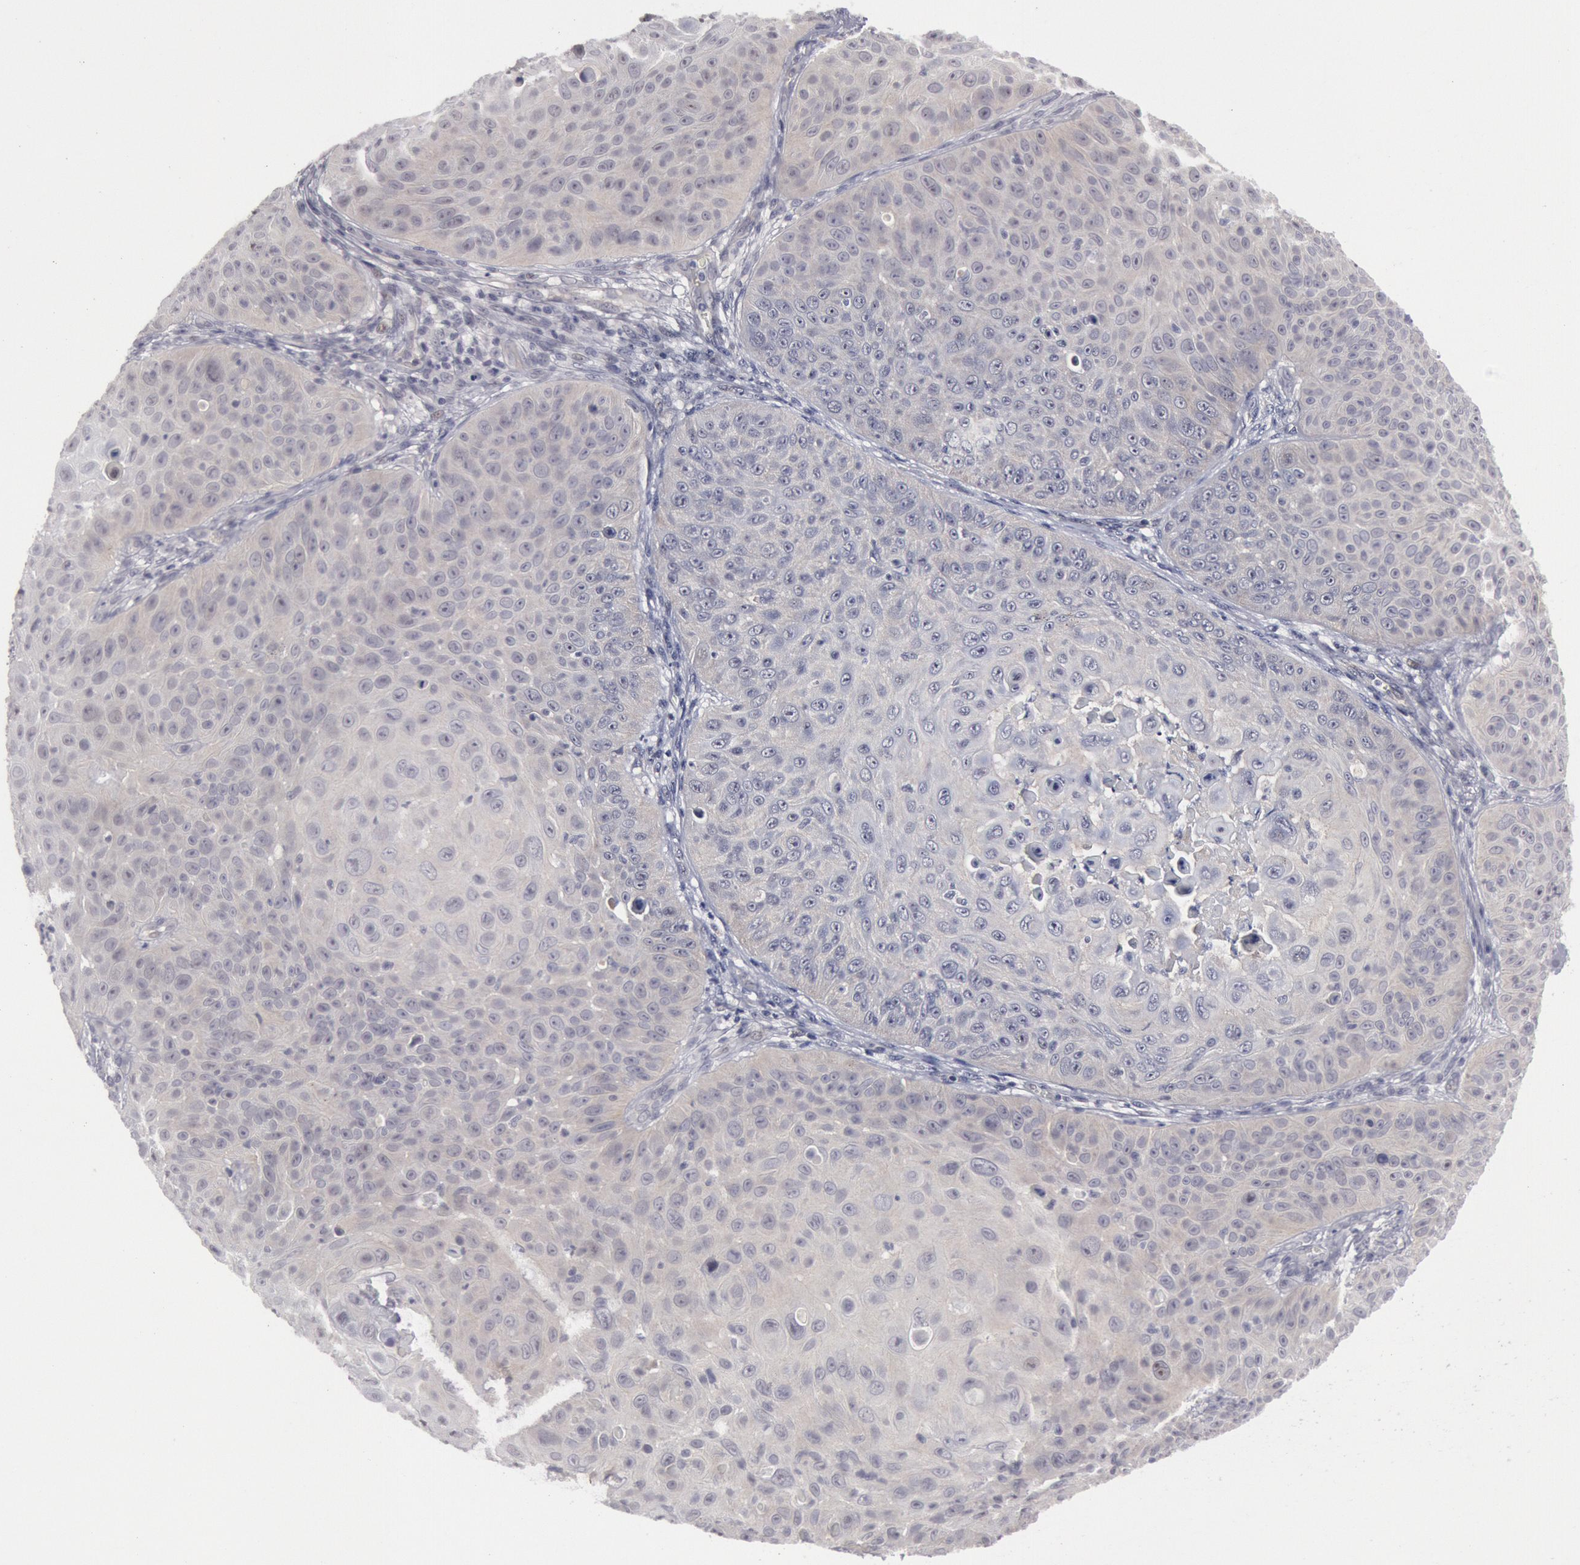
{"staining": {"intensity": "negative", "quantity": "none", "location": "none"}, "tissue": "skin cancer", "cell_type": "Tumor cells", "image_type": "cancer", "snomed": [{"axis": "morphology", "description": "Squamous cell carcinoma, NOS"}, {"axis": "topography", "description": "Skin"}], "caption": "The immunohistochemistry (IHC) histopathology image has no significant expression in tumor cells of squamous cell carcinoma (skin) tissue.", "gene": "JOSD1", "patient": {"sex": "male", "age": 82}}